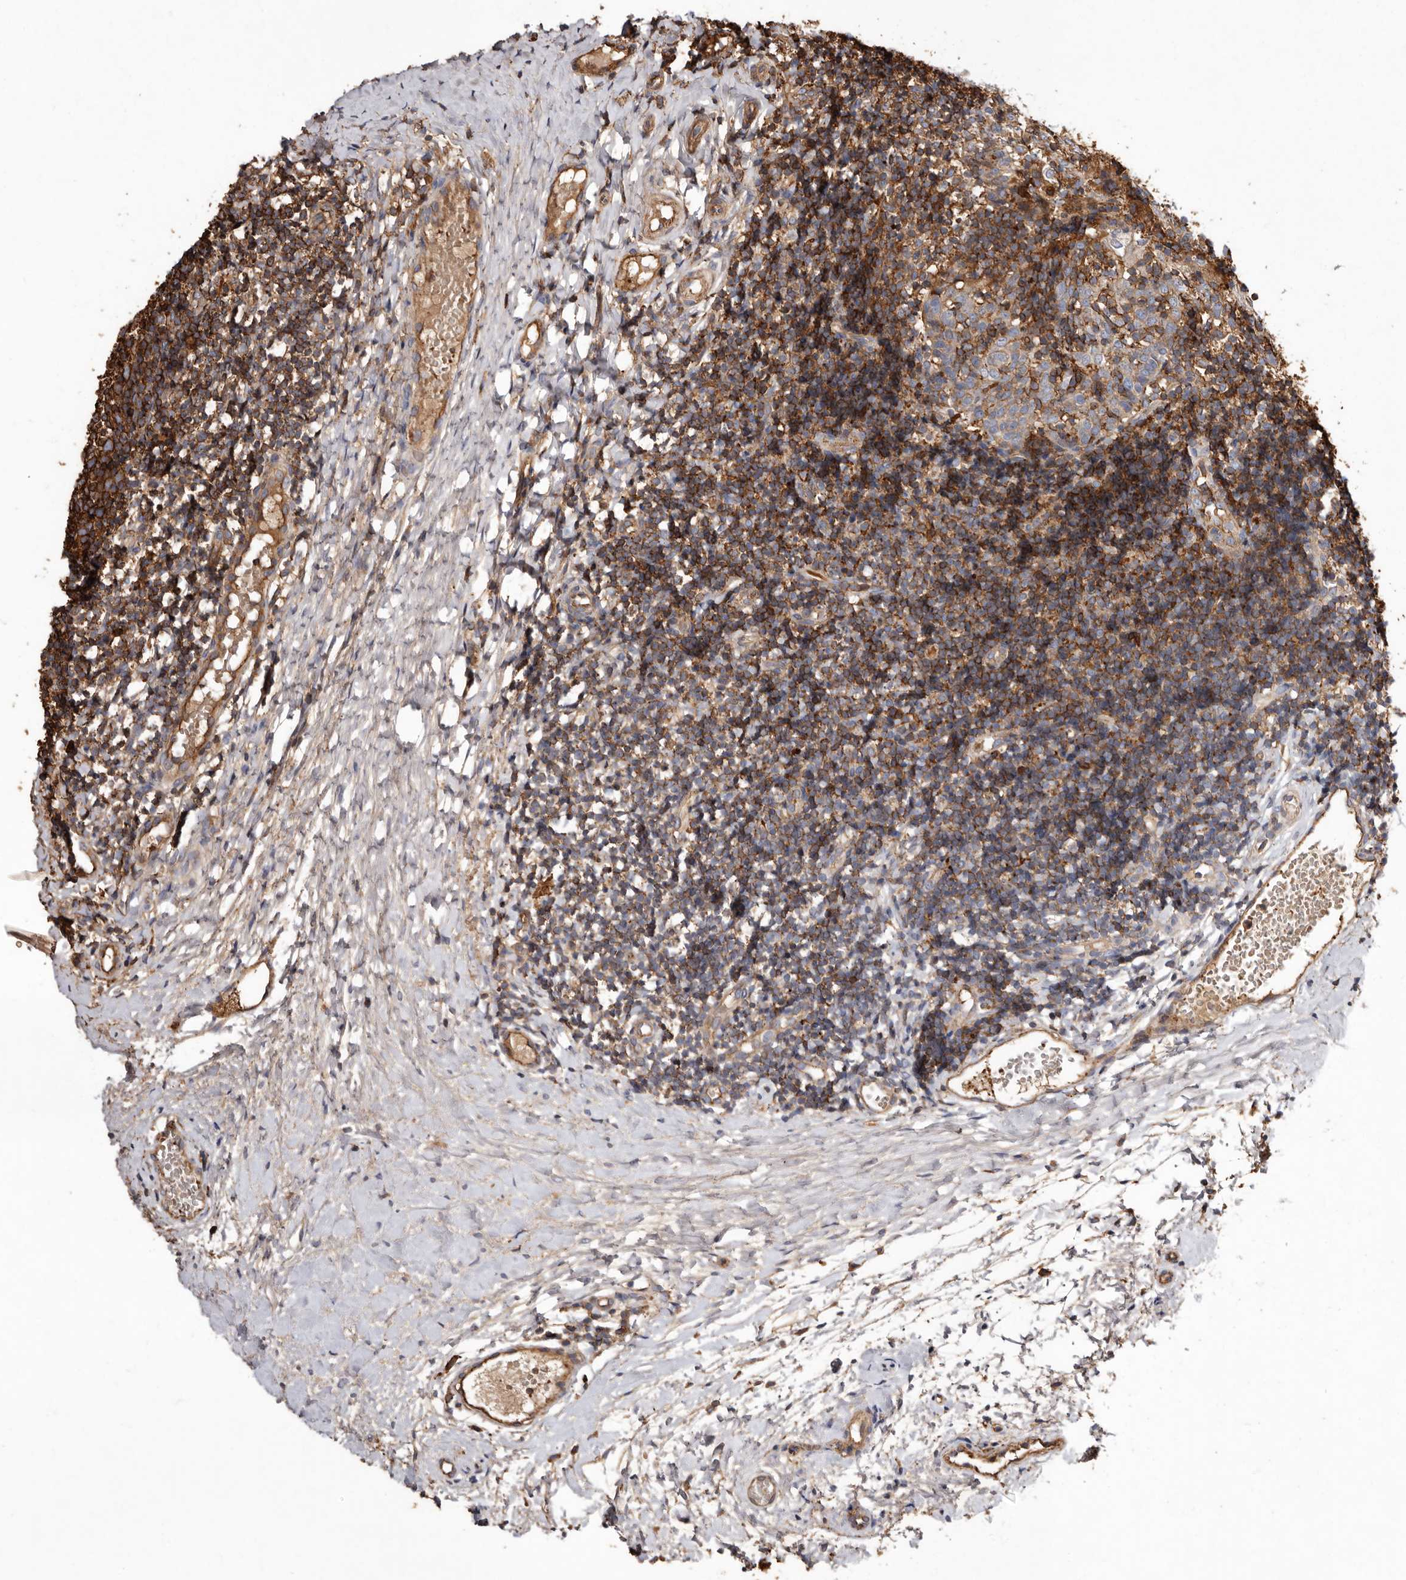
{"staining": {"intensity": "strong", "quantity": ">75%", "location": "cytoplasmic/membranous"}, "tissue": "tonsil", "cell_type": "Germinal center cells", "image_type": "normal", "snomed": [{"axis": "morphology", "description": "Normal tissue, NOS"}, {"axis": "topography", "description": "Tonsil"}], "caption": "Immunohistochemistry photomicrograph of unremarkable tonsil: tonsil stained using immunohistochemistry (IHC) reveals high levels of strong protein expression localized specifically in the cytoplasmic/membranous of germinal center cells, appearing as a cytoplasmic/membranous brown color.", "gene": "COQ8B", "patient": {"sex": "female", "age": 19}}